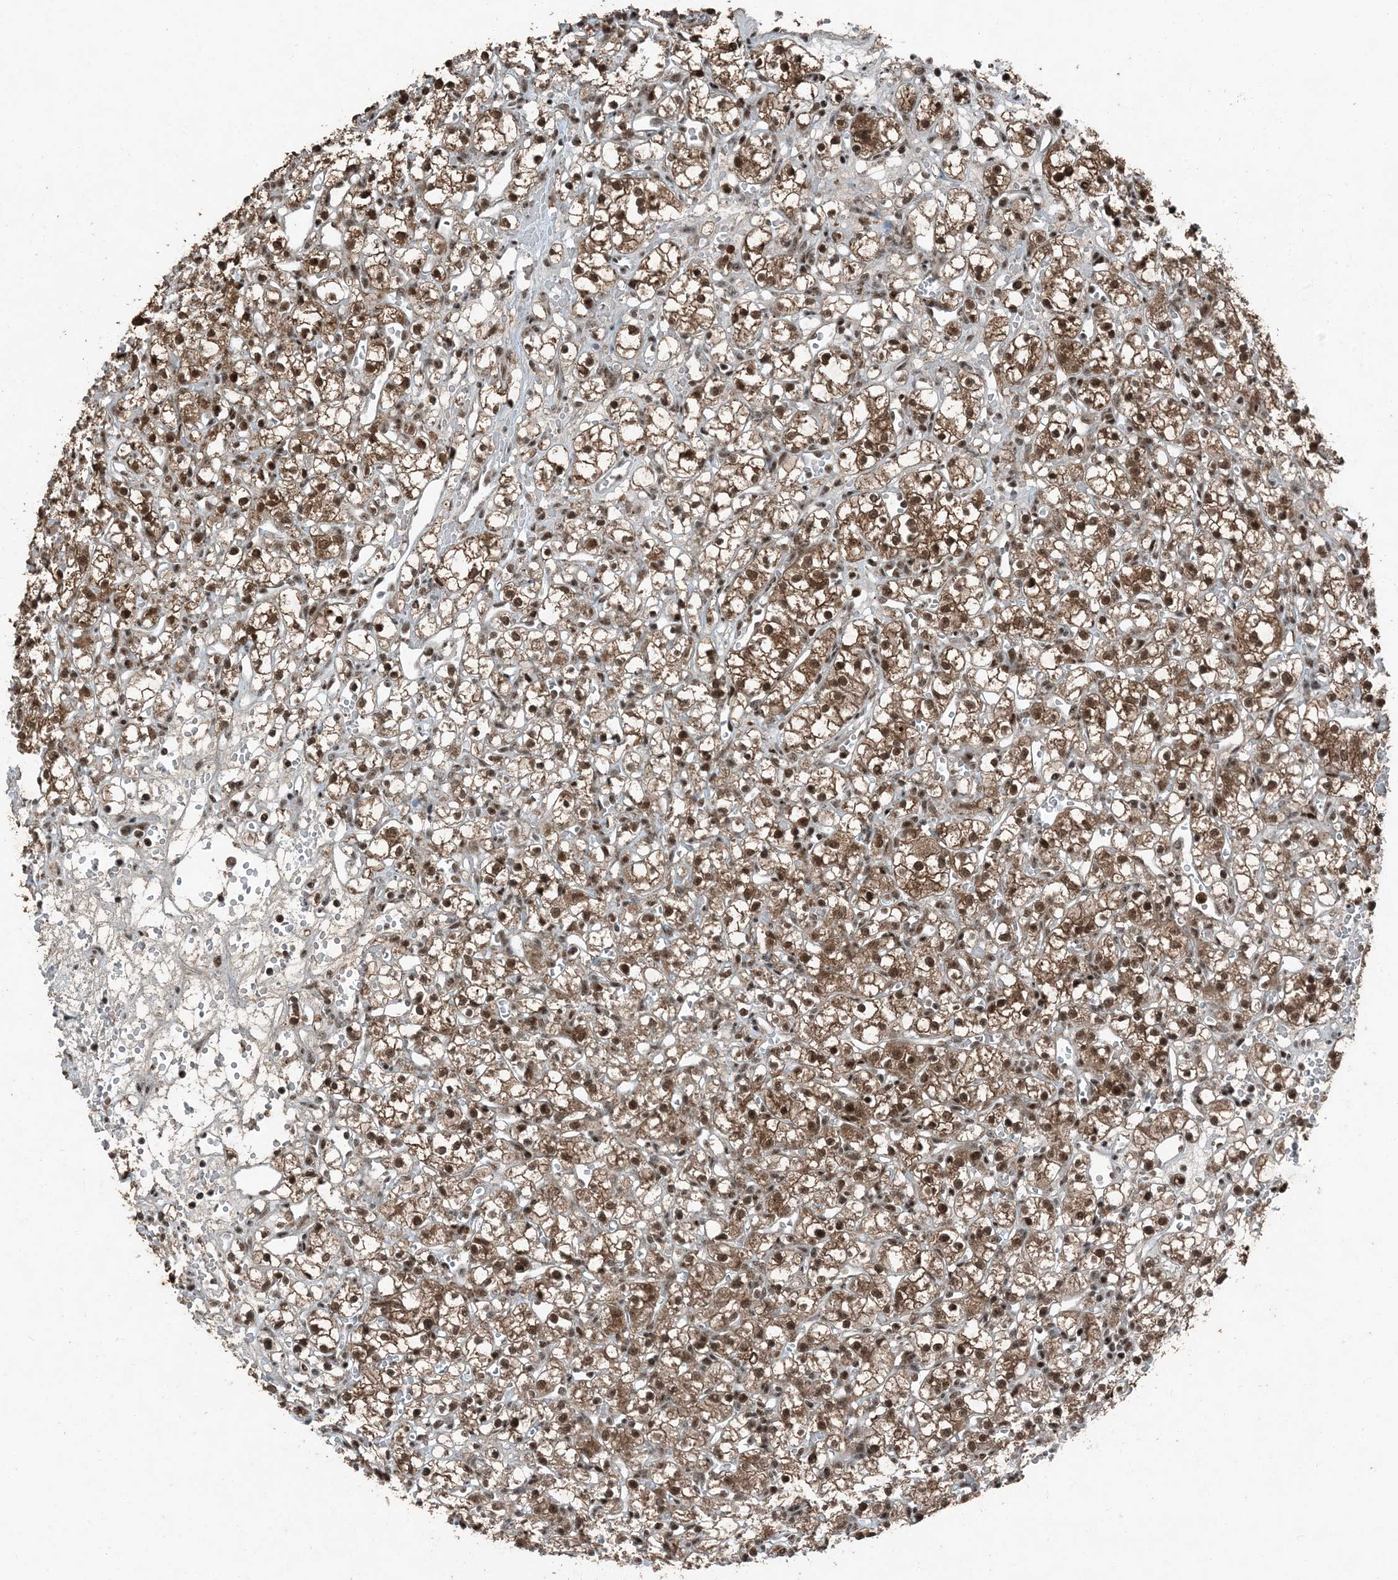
{"staining": {"intensity": "moderate", "quantity": ">75%", "location": "cytoplasmic/membranous,nuclear"}, "tissue": "renal cancer", "cell_type": "Tumor cells", "image_type": "cancer", "snomed": [{"axis": "morphology", "description": "Adenocarcinoma, NOS"}, {"axis": "topography", "description": "Kidney"}], "caption": "Renal cancer stained for a protein (brown) displays moderate cytoplasmic/membranous and nuclear positive staining in approximately >75% of tumor cells.", "gene": "TADA2B", "patient": {"sex": "female", "age": 59}}